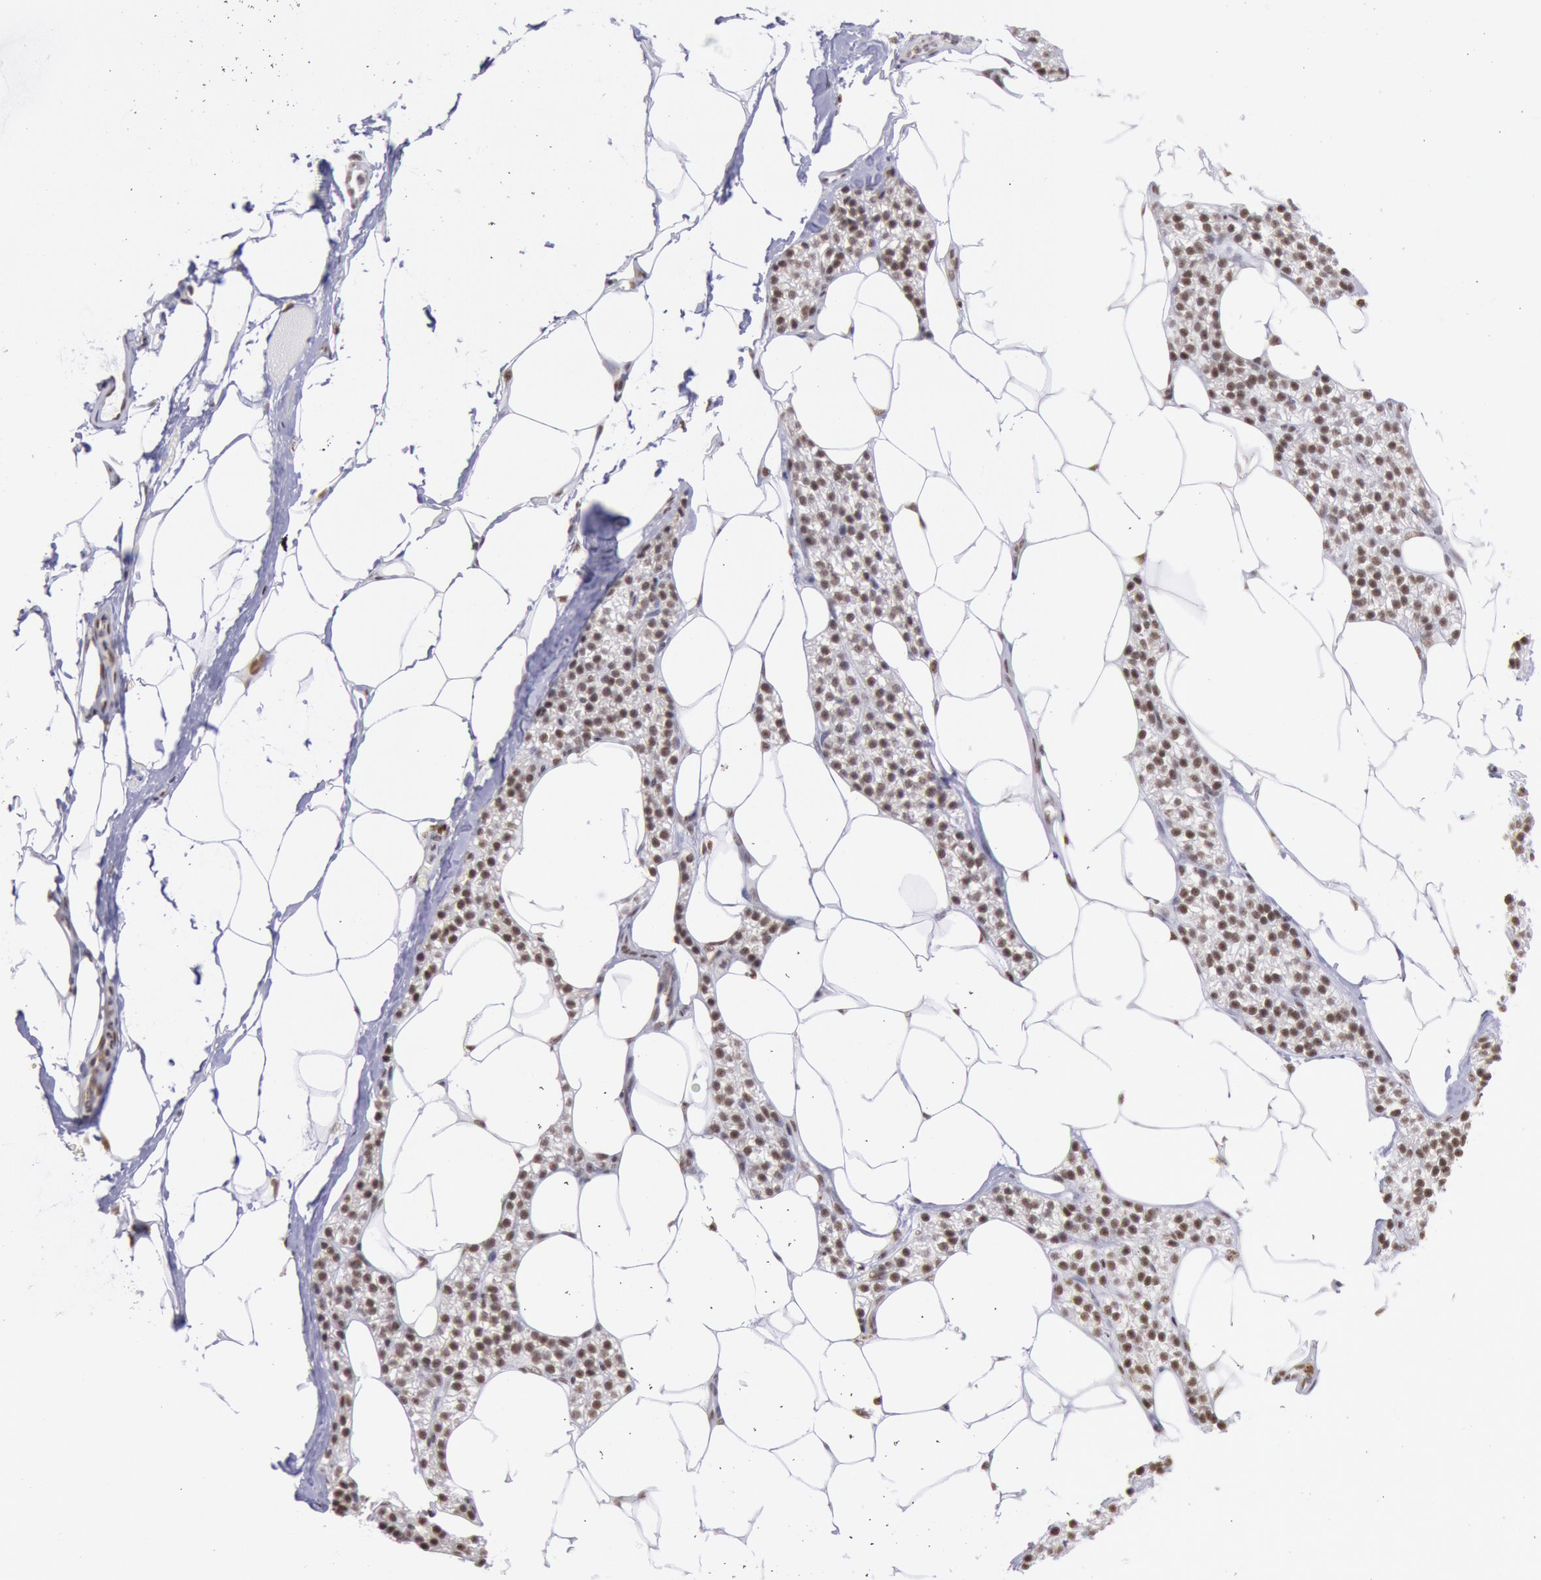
{"staining": {"intensity": "moderate", "quantity": ">75%", "location": "nuclear"}, "tissue": "skeletal muscle", "cell_type": "Myocytes", "image_type": "normal", "snomed": [{"axis": "morphology", "description": "Normal tissue, NOS"}, {"axis": "topography", "description": "Skeletal muscle"}, {"axis": "topography", "description": "Parathyroid gland"}], "caption": "Approximately >75% of myocytes in benign skeletal muscle show moderate nuclear protein positivity as visualized by brown immunohistochemical staining.", "gene": "SNRPD3", "patient": {"sex": "female", "age": 37}}